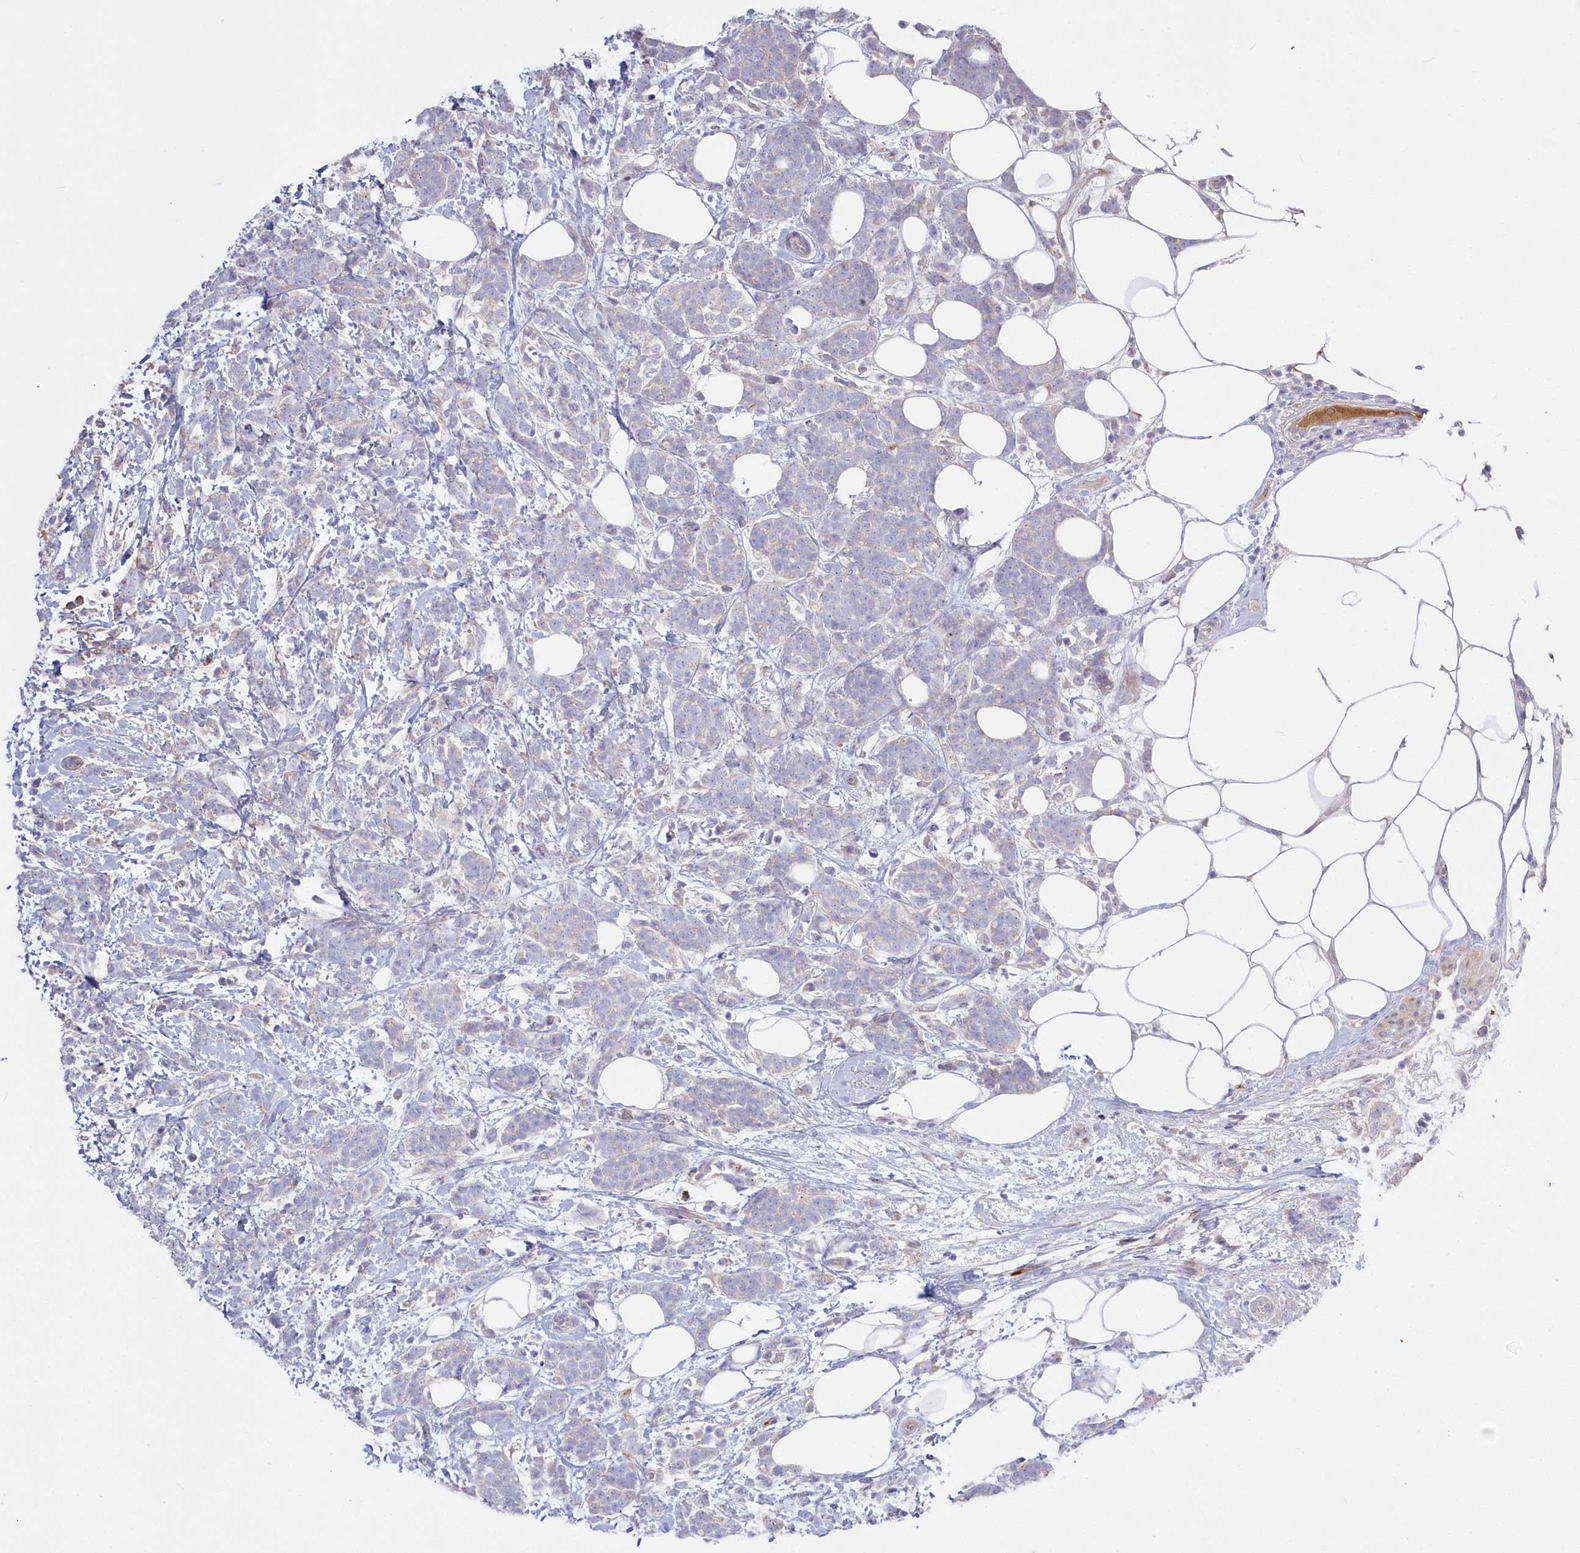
{"staining": {"intensity": "negative", "quantity": "none", "location": "none"}, "tissue": "breast cancer", "cell_type": "Tumor cells", "image_type": "cancer", "snomed": [{"axis": "morphology", "description": "Lobular carcinoma"}, {"axis": "topography", "description": "Breast"}], "caption": "Tumor cells show no significant expression in breast lobular carcinoma.", "gene": "WBP1L", "patient": {"sex": "female", "age": 58}}